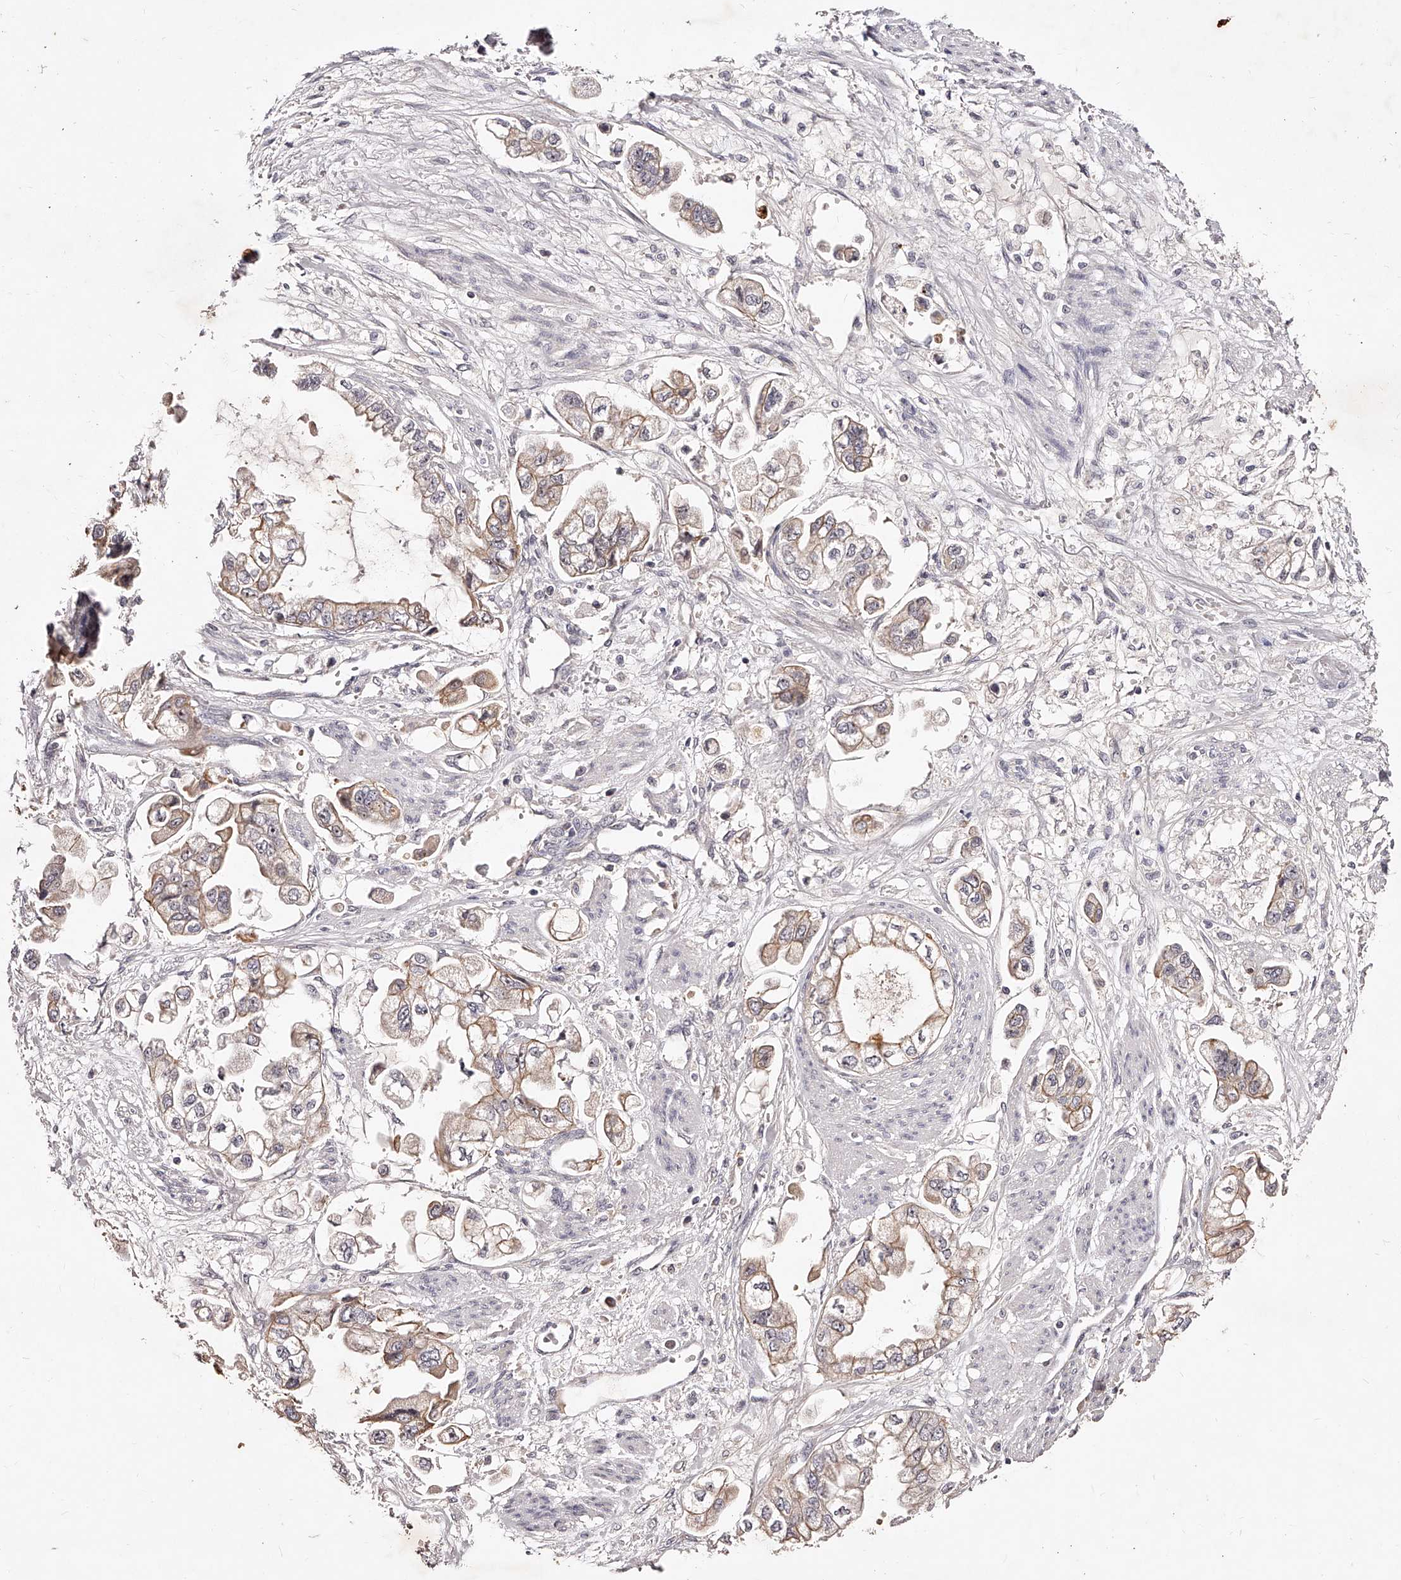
{"staining": {"intensity": "weak", "quantity": ">75%", "location": "cytoplasmic/membranous"}, "tissue": "stomach cancer", "cell_type": "Tumor cells", "image_type": "cancer", "snomed": [{"axis": "morphology", "description": "Adenocarcinoma, NOS"}, {"axis": "topography", "description": "Stomach"}], "caption": "Human stomach adenocarcinoma stained for a protein (brown) exhibits weak cytoplasmic/membranous positive positivity in about >75% of tumor cells.", "gene": "PHACTR1", "patient": {"sex": "male", "age": 62}}